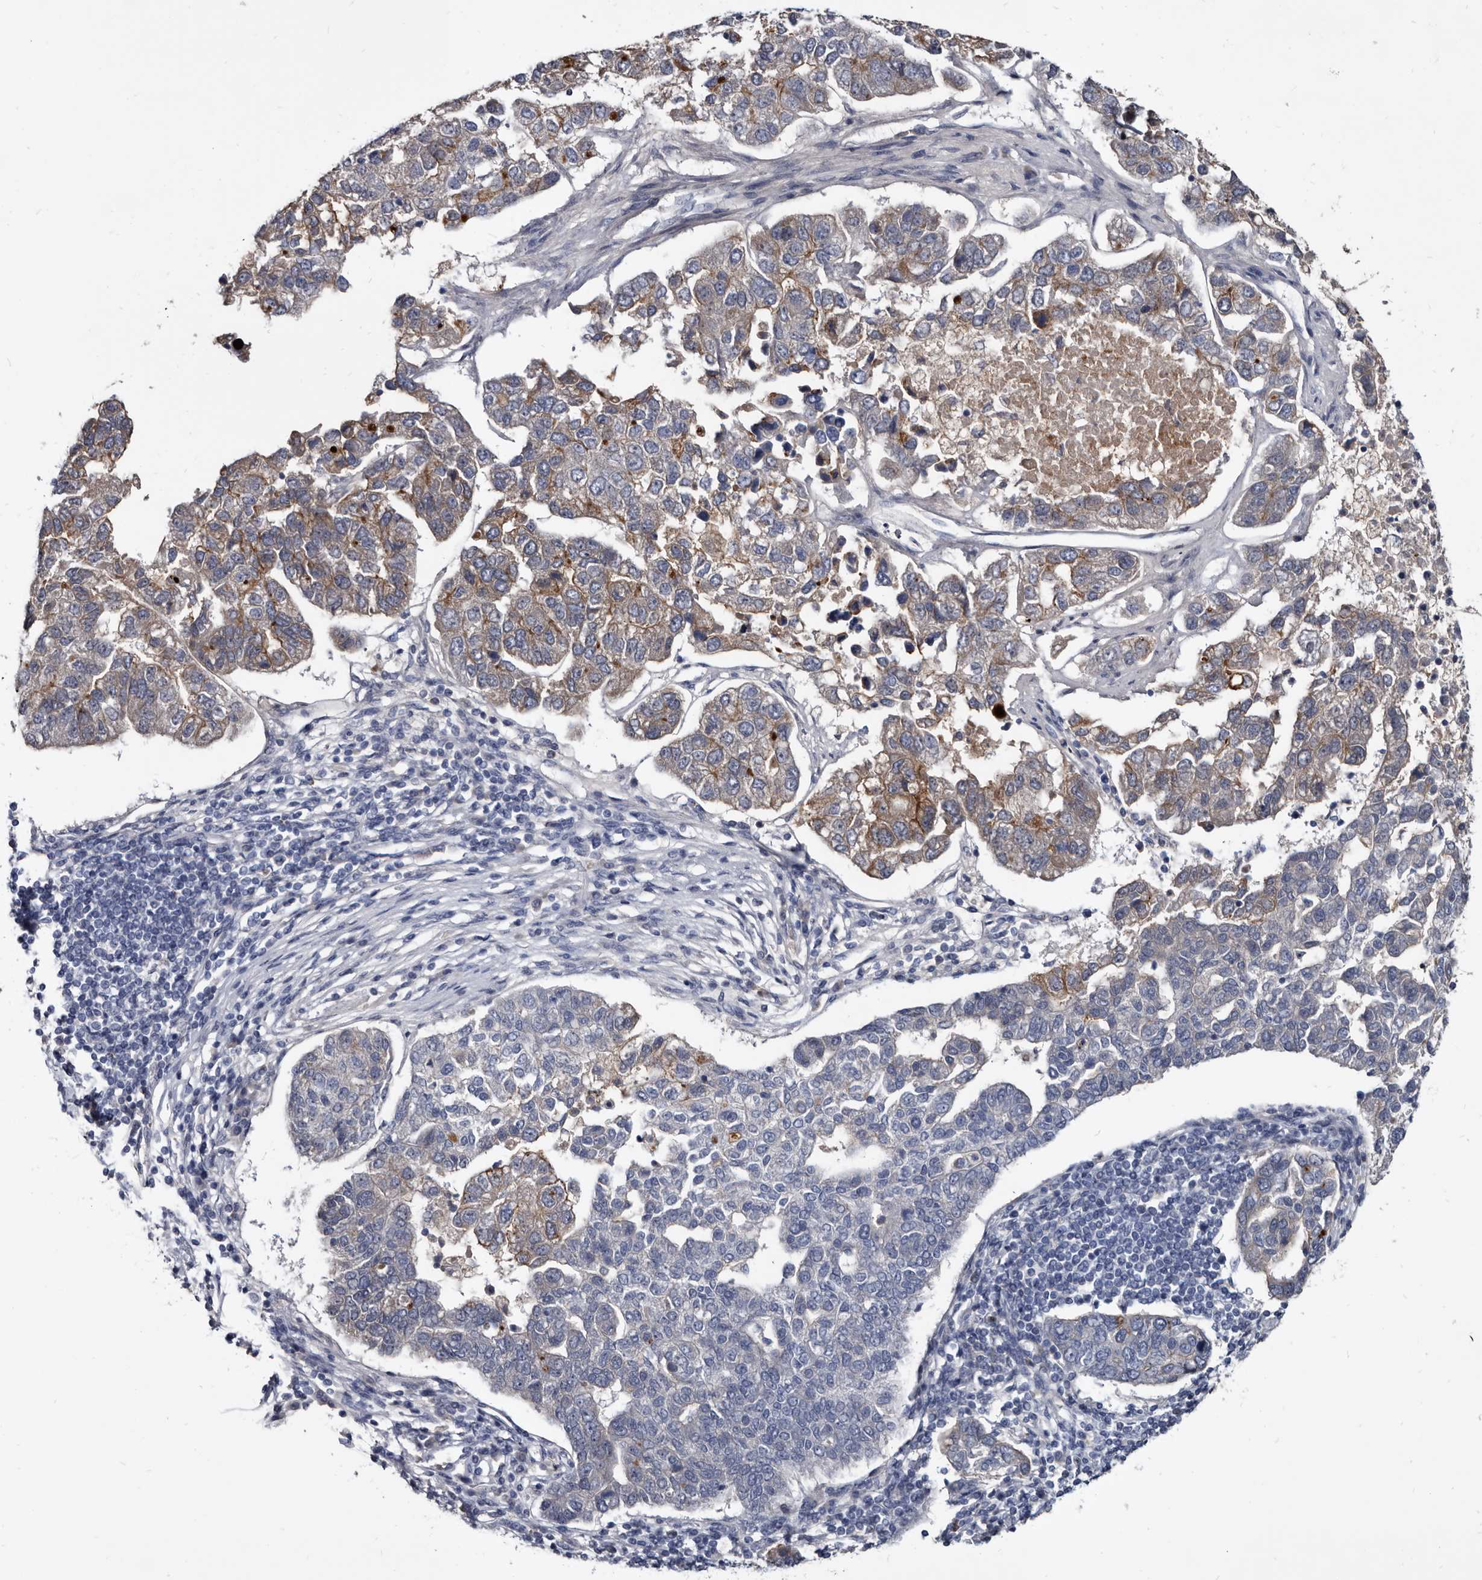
{"staining": {"intensity": "moderate", "quantity": "<25%", "location": "cytoplasmic/membranous"}, "tissue": "pancreatic cancer", "cell_type": "Tumor cells", "image_type": "cancer", "snomed": [{"axis": "morphology", "description": "Adenocarcinoma, NOS"}, {"axis": "topography", "description": "Pancreas"}], "caption": "Immunohistochemical staining of pancreatic cancer exhibits low levels of moderate cytoplasmic/membranous expression in about <25% of tumor cells.", "gene": "PRSS8", "patient": {"sex": "female", "age": 61}}